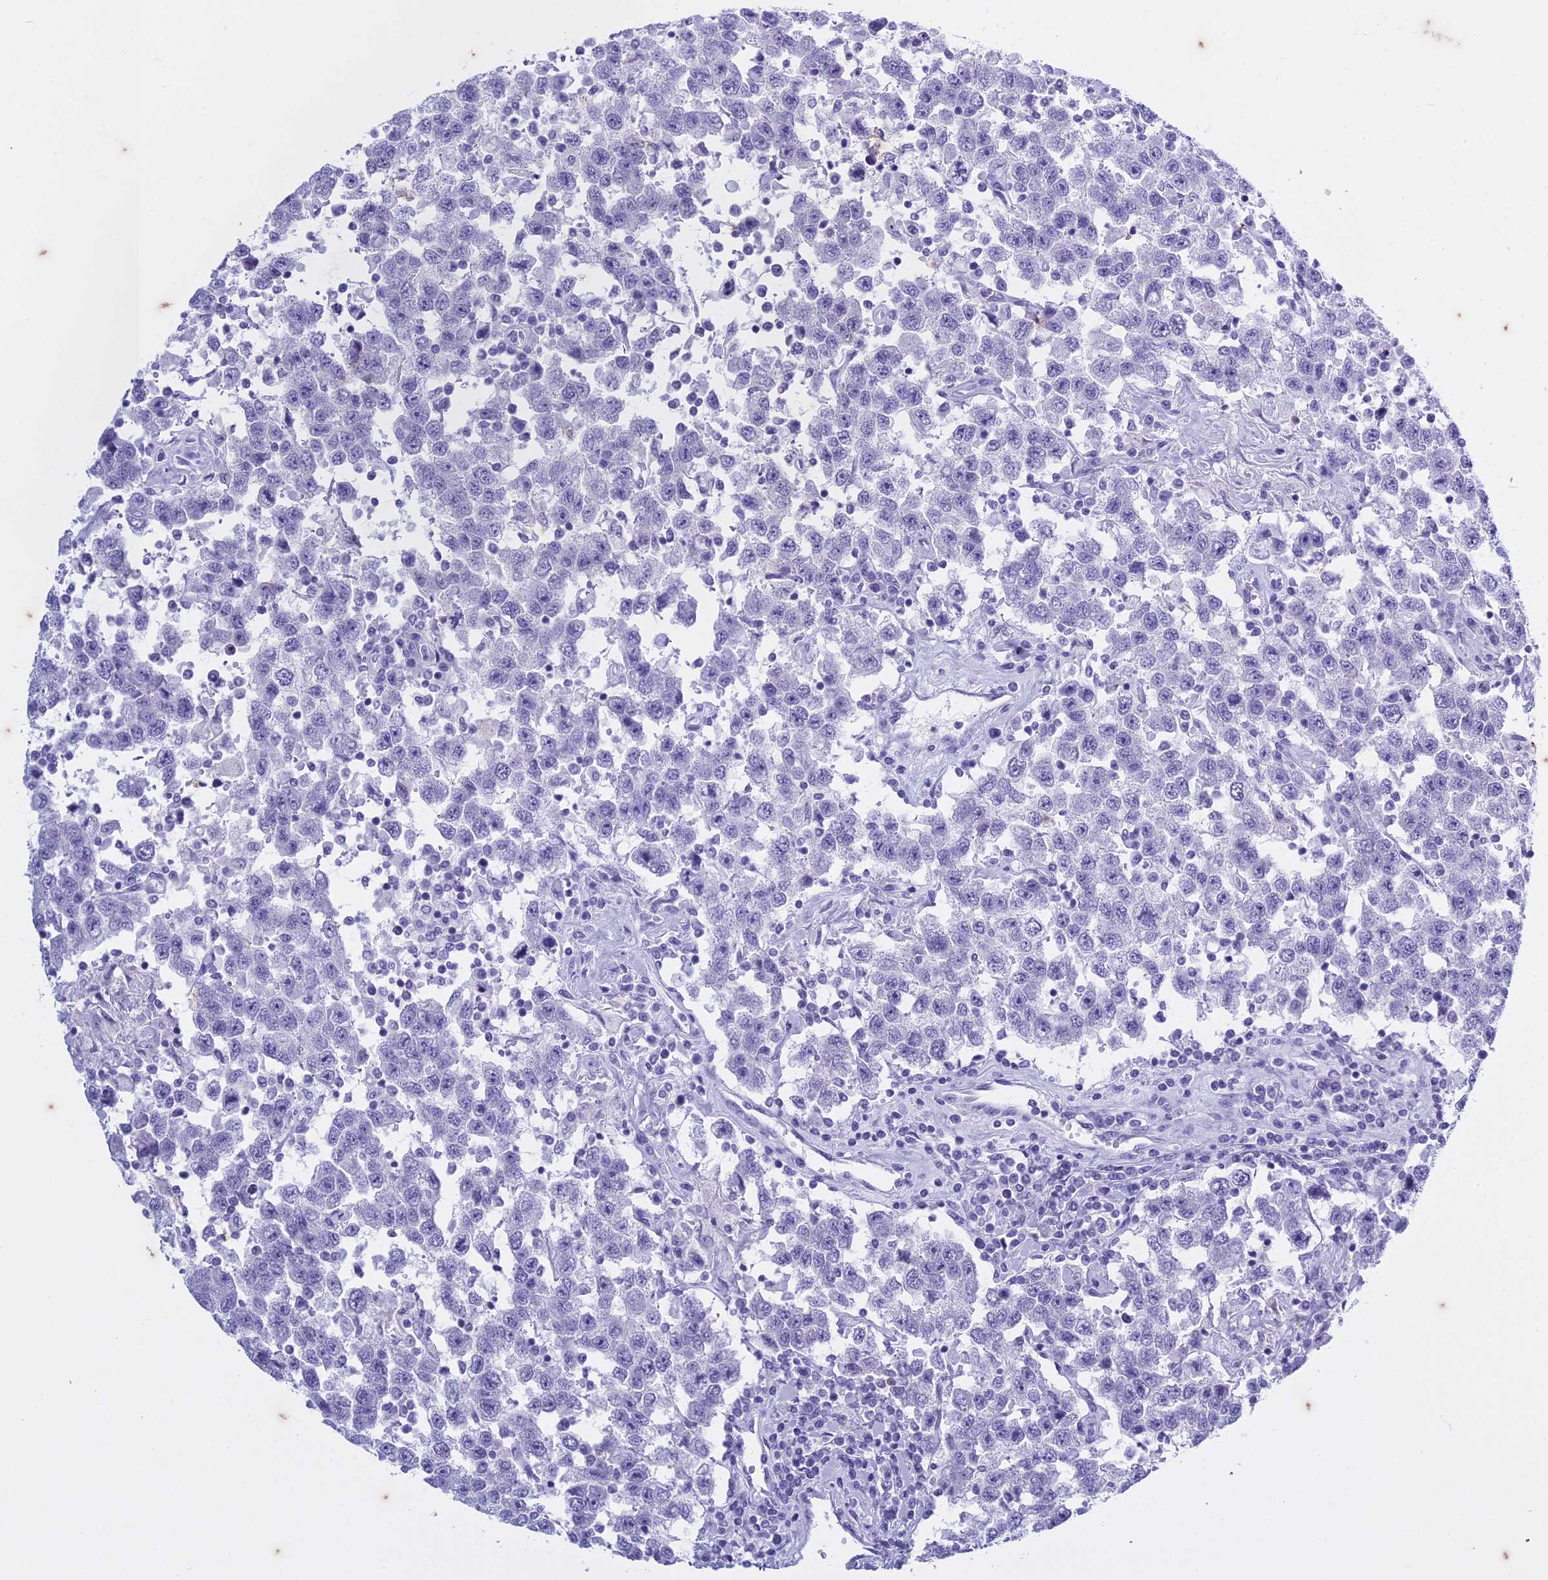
{"staining": {"intensity": "negative", "quantity": "none", "location": "none"}, "tissue": "testis cancer", "cell_type": "Tumor cells", "image_type": "cancer", "snomed": [{"axis": "morphology", "description": "Seminoma, NOS"}, {"axis": "topography", "description": "Testis"}], "caption": "The micrograph reveals no staining of tumor cells in seminoma (testis).", "gene": "HMGB4", "patient": {"sex": "male", "age": 41}}